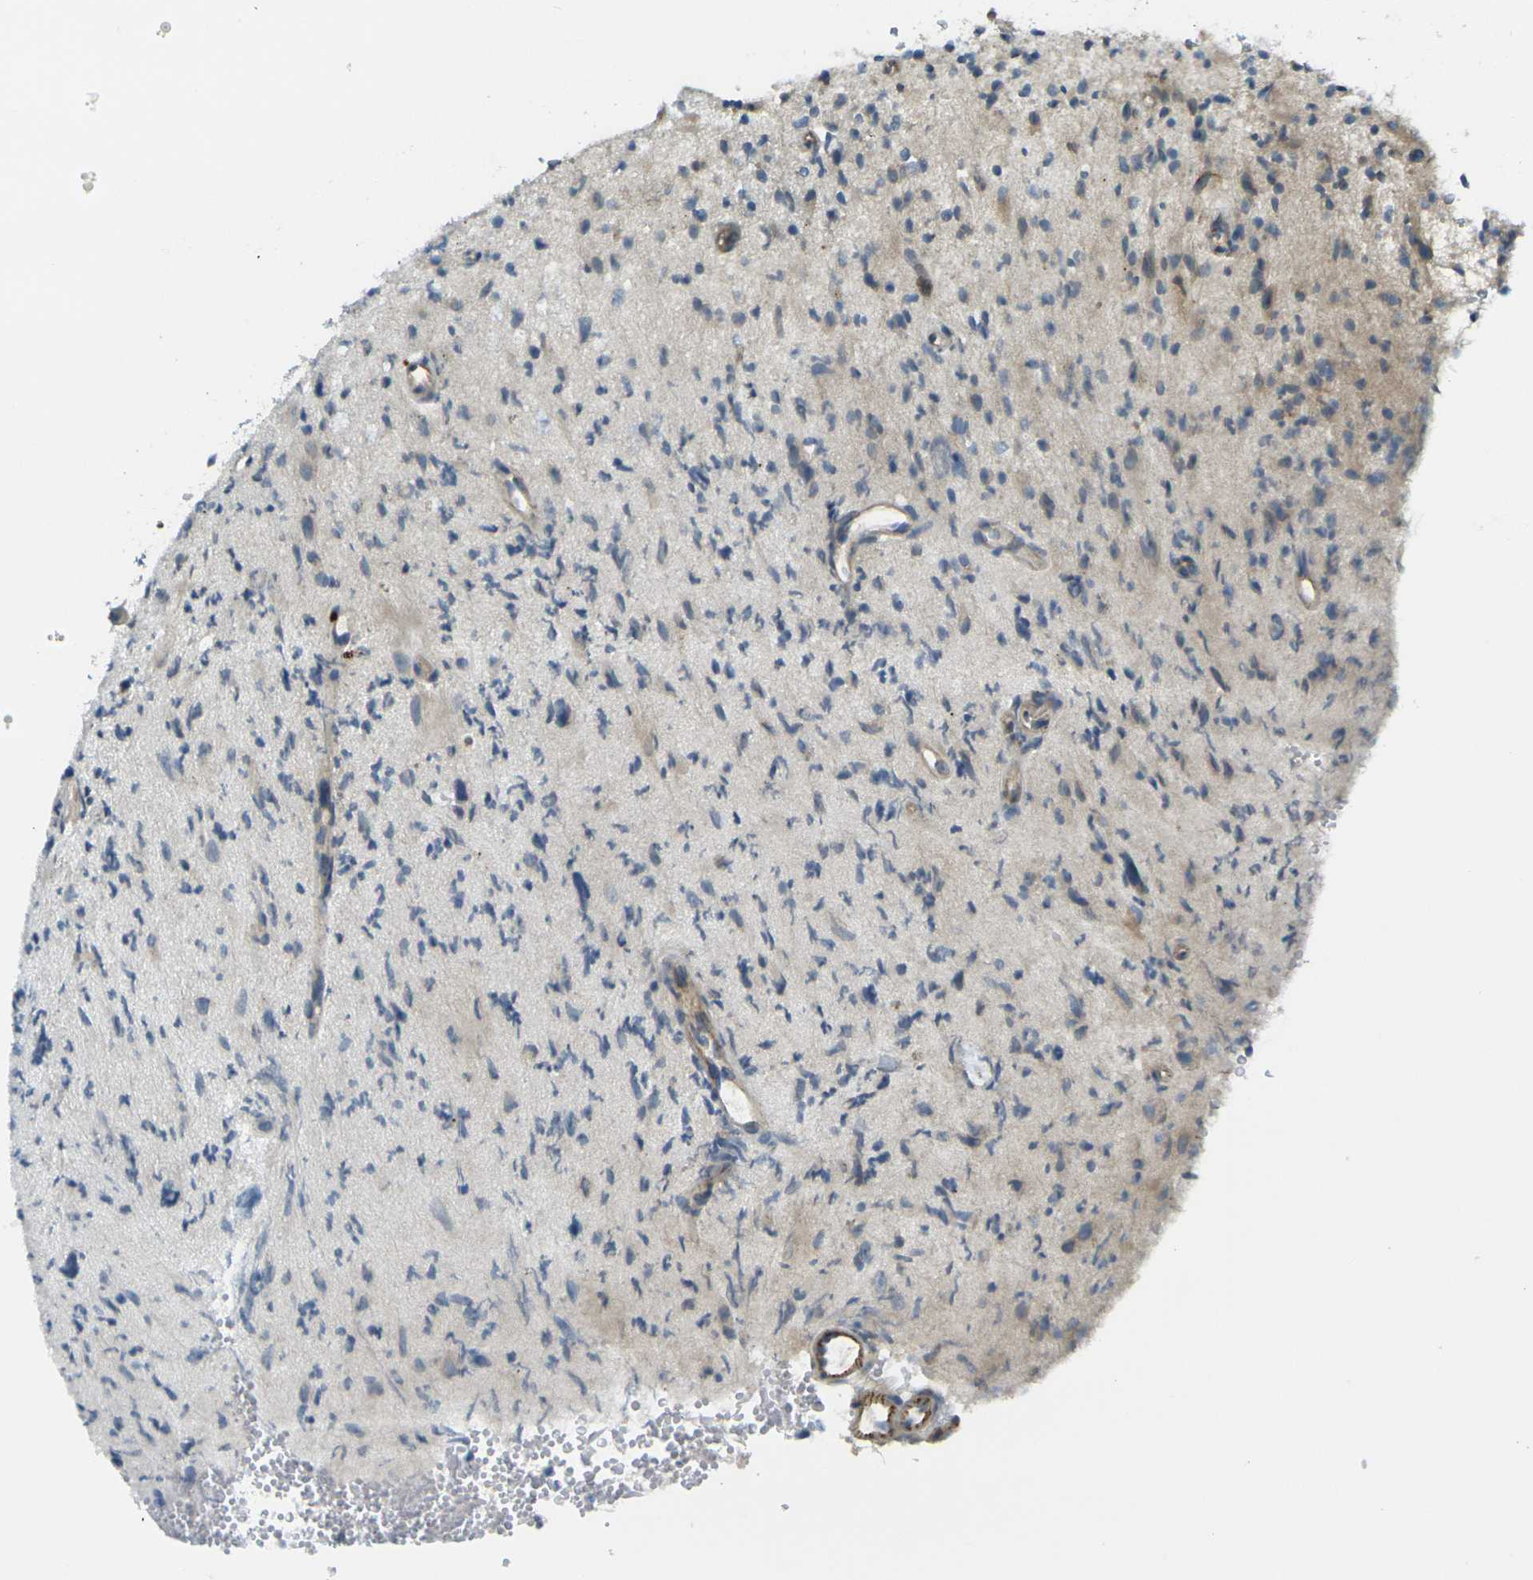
{"staining": {"intensity": "moderate", "quantity": "<25%", "location": "cytoplasmic/membranous"}, "tissue": "glioma", "cell_type": "Tumor cells", "image_type": "cancer", "snomed": [{"axis": "morphology", "description": "Glioma, malignant, High grade"}, {"axis": "topography", "description": "Brain"}], "caption": "This histopathology image reveals immunohistochemistry (IHC) staining of human glioma, with low moderate cytoplasmic/membranous expression in about <25% of tumor cells.", "gene": "RHBDD1", "patient": {"sex": "male", "age": 48}}